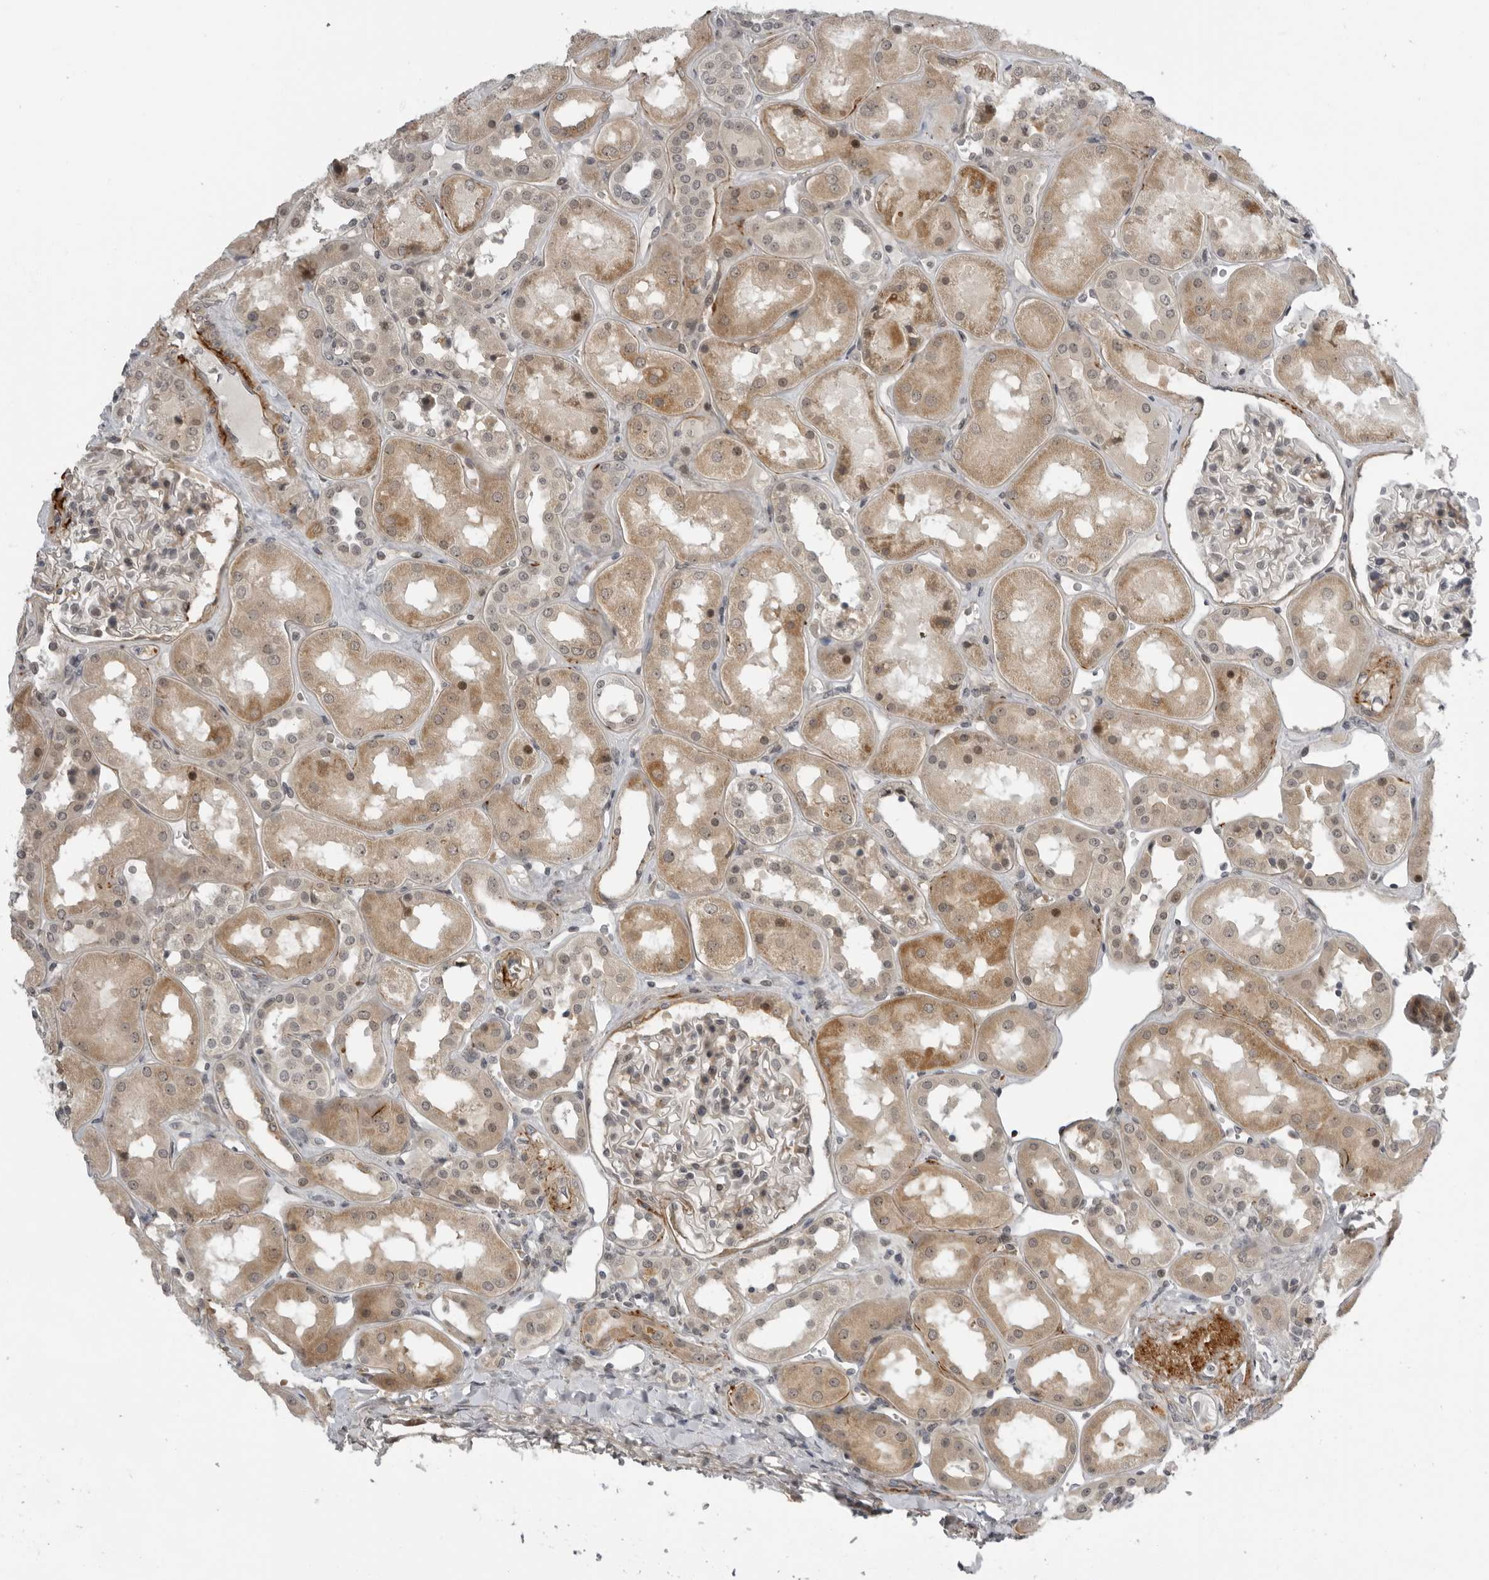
{"staining": {"intensity": "weak", "quantity": "25%-75%", "location": "cytoplasmic/membranous"}, "tissue": "kidney", "cell_type": "Cells in glomeruli", "image_type": "normal", "snomed": [{"axis": "morphology", "description": "Normal tissue, NOS"}, {"axis": "topography", "description": "Kidney"}], "caption": "A brown stain highlights weak cytoplasmic/membranous staining of a protein in cells in glomeruli of normal human kidney.", "gene": "ALPK2", "patient": {"sex": "male", "age": 70}}